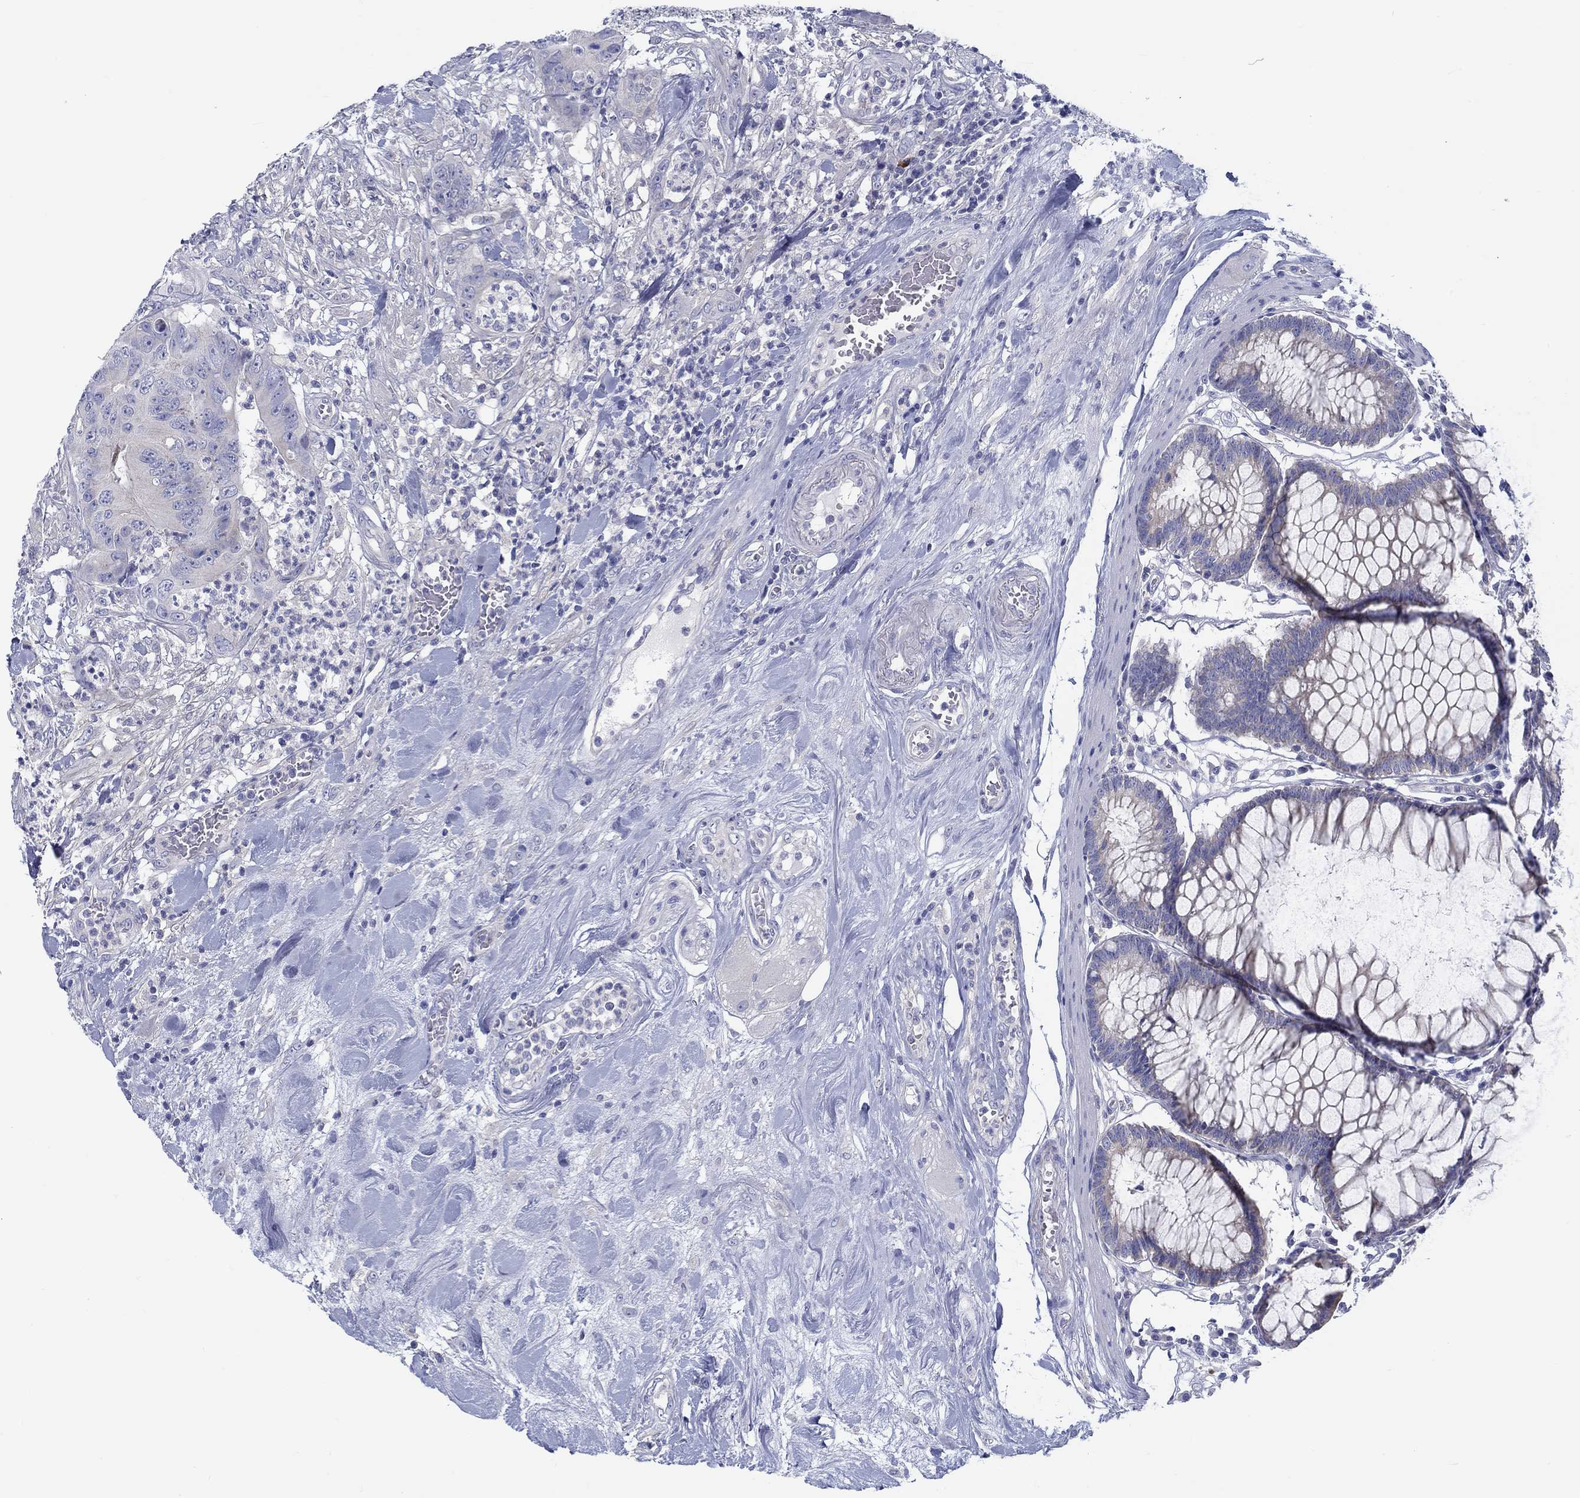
{"staining": {"intensity": "negative", "quantity": "none", "location": "none"}, "tissue": "colorectal cancer", "cell_type": "Tumor cells", "image_type": "cancer", "snomed": [{"axis": "morphology", "description": "Adenocarcinoma, NOS"}, {"axis": "topography", "description": "Colon"}], "caption": "Immunohistochemistry (IHC) photomicrograph of human colorectal adenocarcinoma stained for a protein (brown), which displays no staining in tumor cells.", "gene": "HAPLN4", "patient": {"sex": "male", "age": 84}}